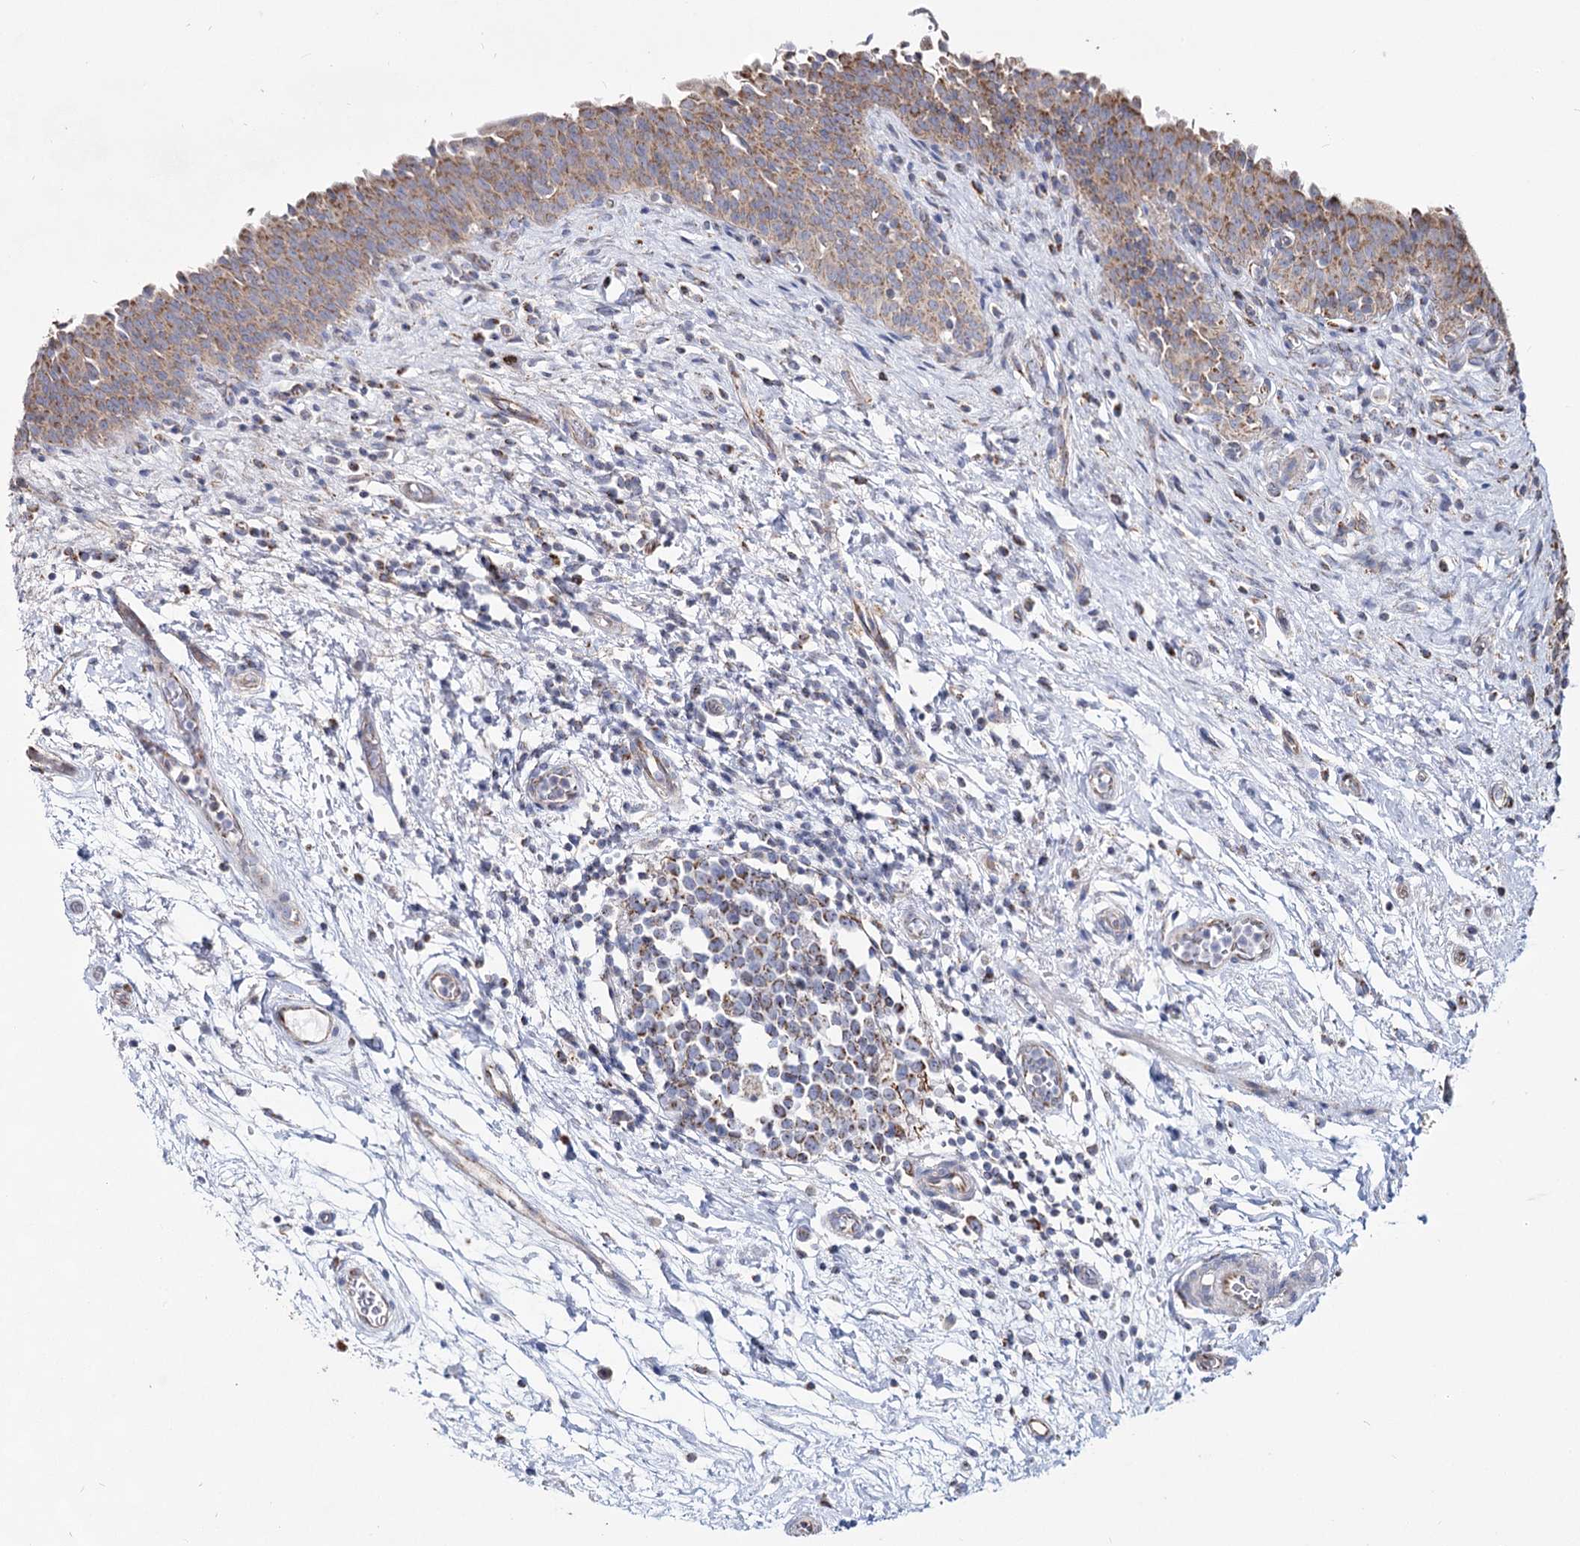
{"staining": {"intensity": "moderate", "quantity": "25%-75%", "location": "cytoplasmic/membranous"}, "tissue": "urinary bladder", "cell_type": "Urothelial cells", "image_type": "normal", "snomed": [{"axis": "morphology", "description": "Normal tissue, NOS"}, {"axis": "topography", "description": "Urinary bladder"}], "caption": "Human urinary bladder stained with a brown dye displays moderate cytoplasmic/membranous positive expression in about 25%-75% of urothelial cells.", "gene": "CCDC73", "patient": {"sex": "male", "age": 83}}